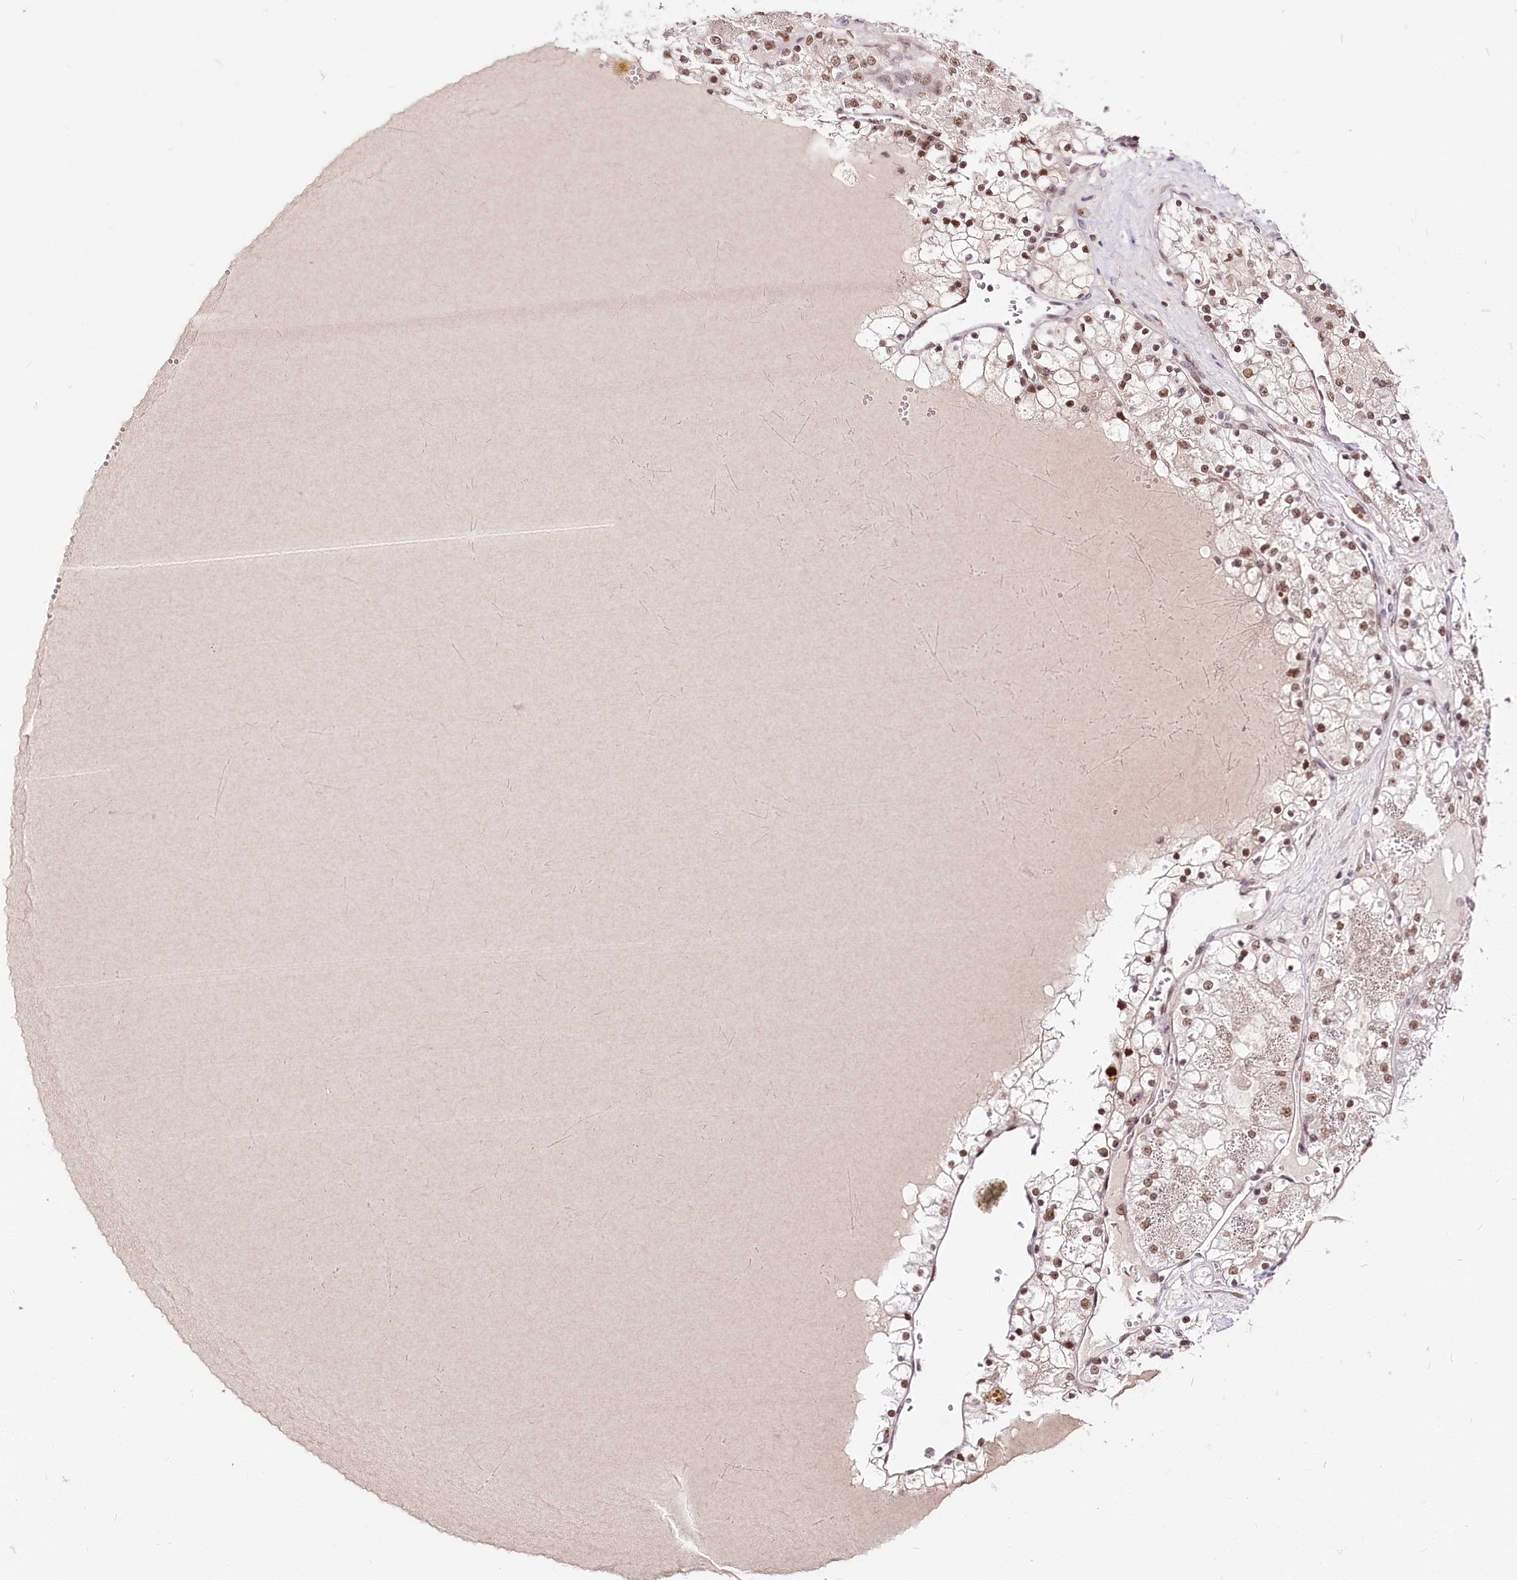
{"staining": {"intensity": "moderate", "quantity": ">75%", "location": "nuclear"}, "tissue": "renal cancer", "cell_type": "Tumor cells", "image_type": "cancer", "snomed": [{"axis": "morphology", "description": "Normal tissue, NOS"}, {"axis": "morphology", "description": "Adenocarcinoma, NOS"}, {"axis": "topography", "description": "Kidney"}], "caption": "Tumor cells show moderate nuclear expression in approximately >75% of cells in renal cancer.", "gene": "POLA2", "patient": {"sex": "male", "age": 68}}